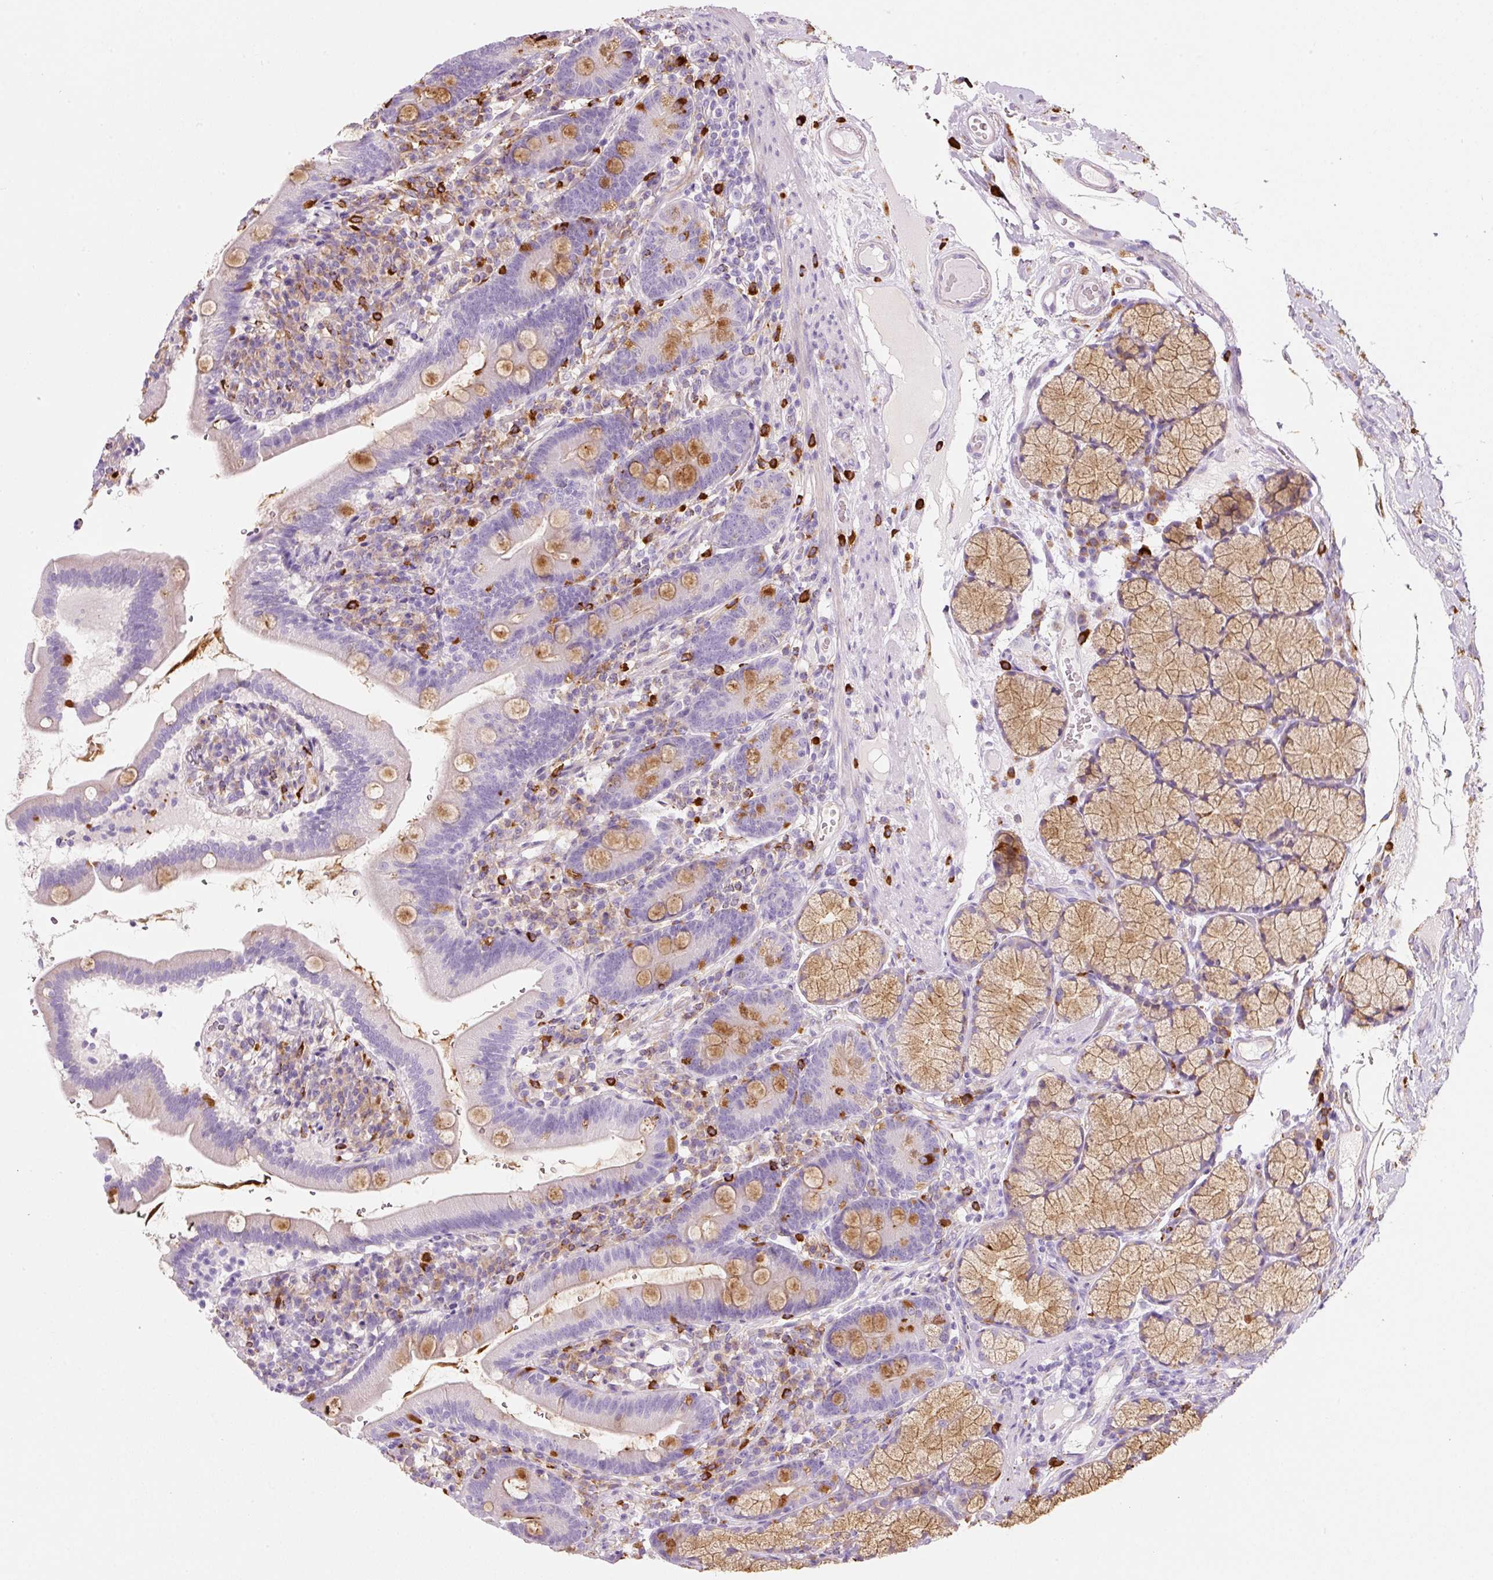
{"staining": {"intensity": "moderate", "quantity": "<25%", "location": "cytoplasmic/membranous"}, "tissue": "duodenum", "cell_type": "Glandular cells", "image_type": "normal", "snomed": [{"axis": "morphology", "description": "Normal tissue, NOS"}, {"axis": "topography", "description": "Duodenum"}], "caption": "The image demonstrates a brown stain indicating the presence of a protein in the cytoplasmic/membranous of glandular cells in duodenum. Nuclei are stained in blue.", "gene": "TMC8", "patient": {"sex": "female", "age": 67}}